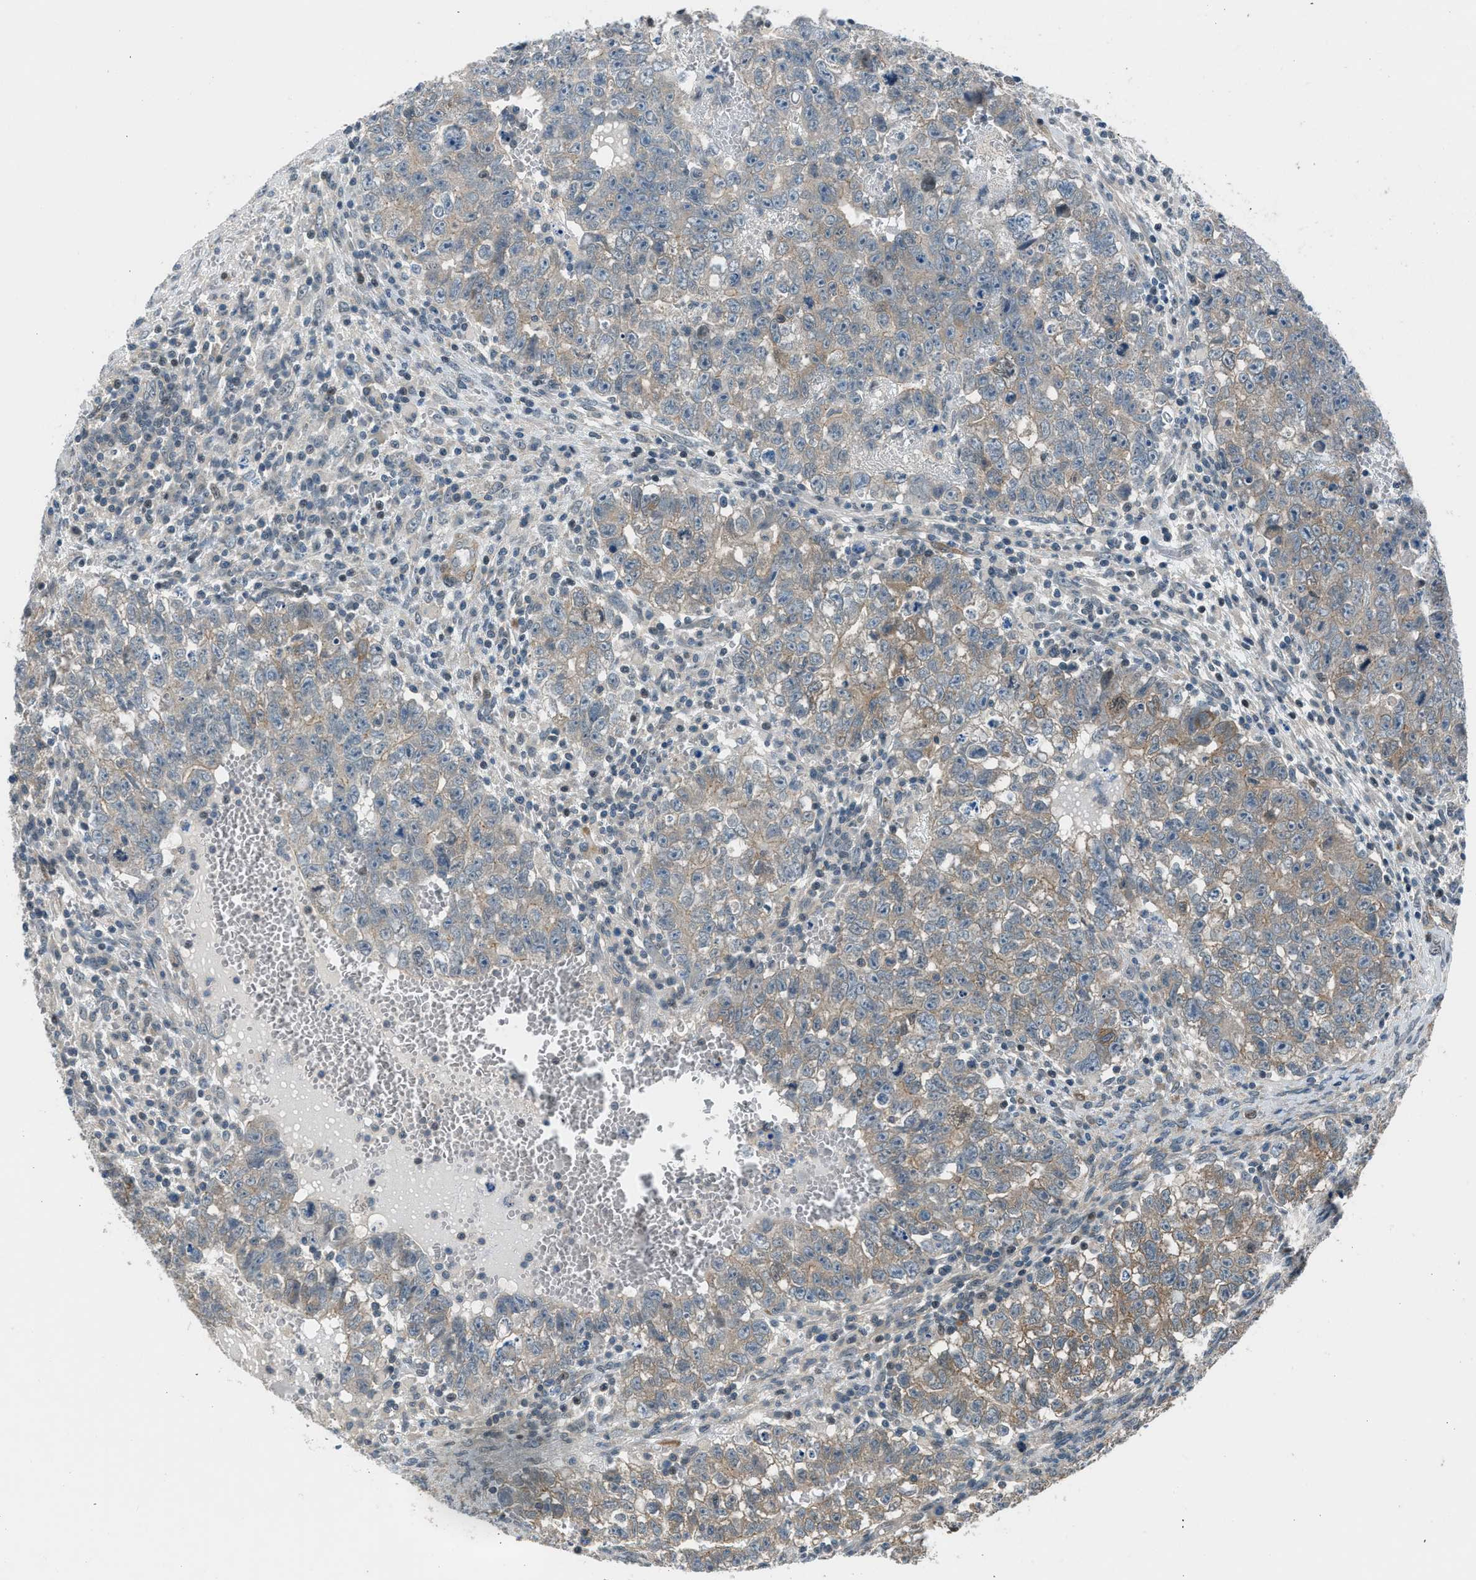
{"staining": {"intensity": "weak", "quantity": ">75%", "location": "cytoplasmic/membranous"}, "tissue": "testis cancer", "cell_type": "Tumor cells", "image_type": "cancer", "snomed": [{"axis": "morphology", "description": "Seminoma, NOS"}, {"axis": "morphology", "description": "Carcinoma, Embryonal, NOS"}, {"axis": "topography", "description": "Testis"}], "caption": "A brown stain shows weak cytoplasmic/membranous positivity of a protein in embryonal carcinoma (testis) tumor cells.", "gene": "LMLN", "patient": {"sex": "male", "age": 38}}